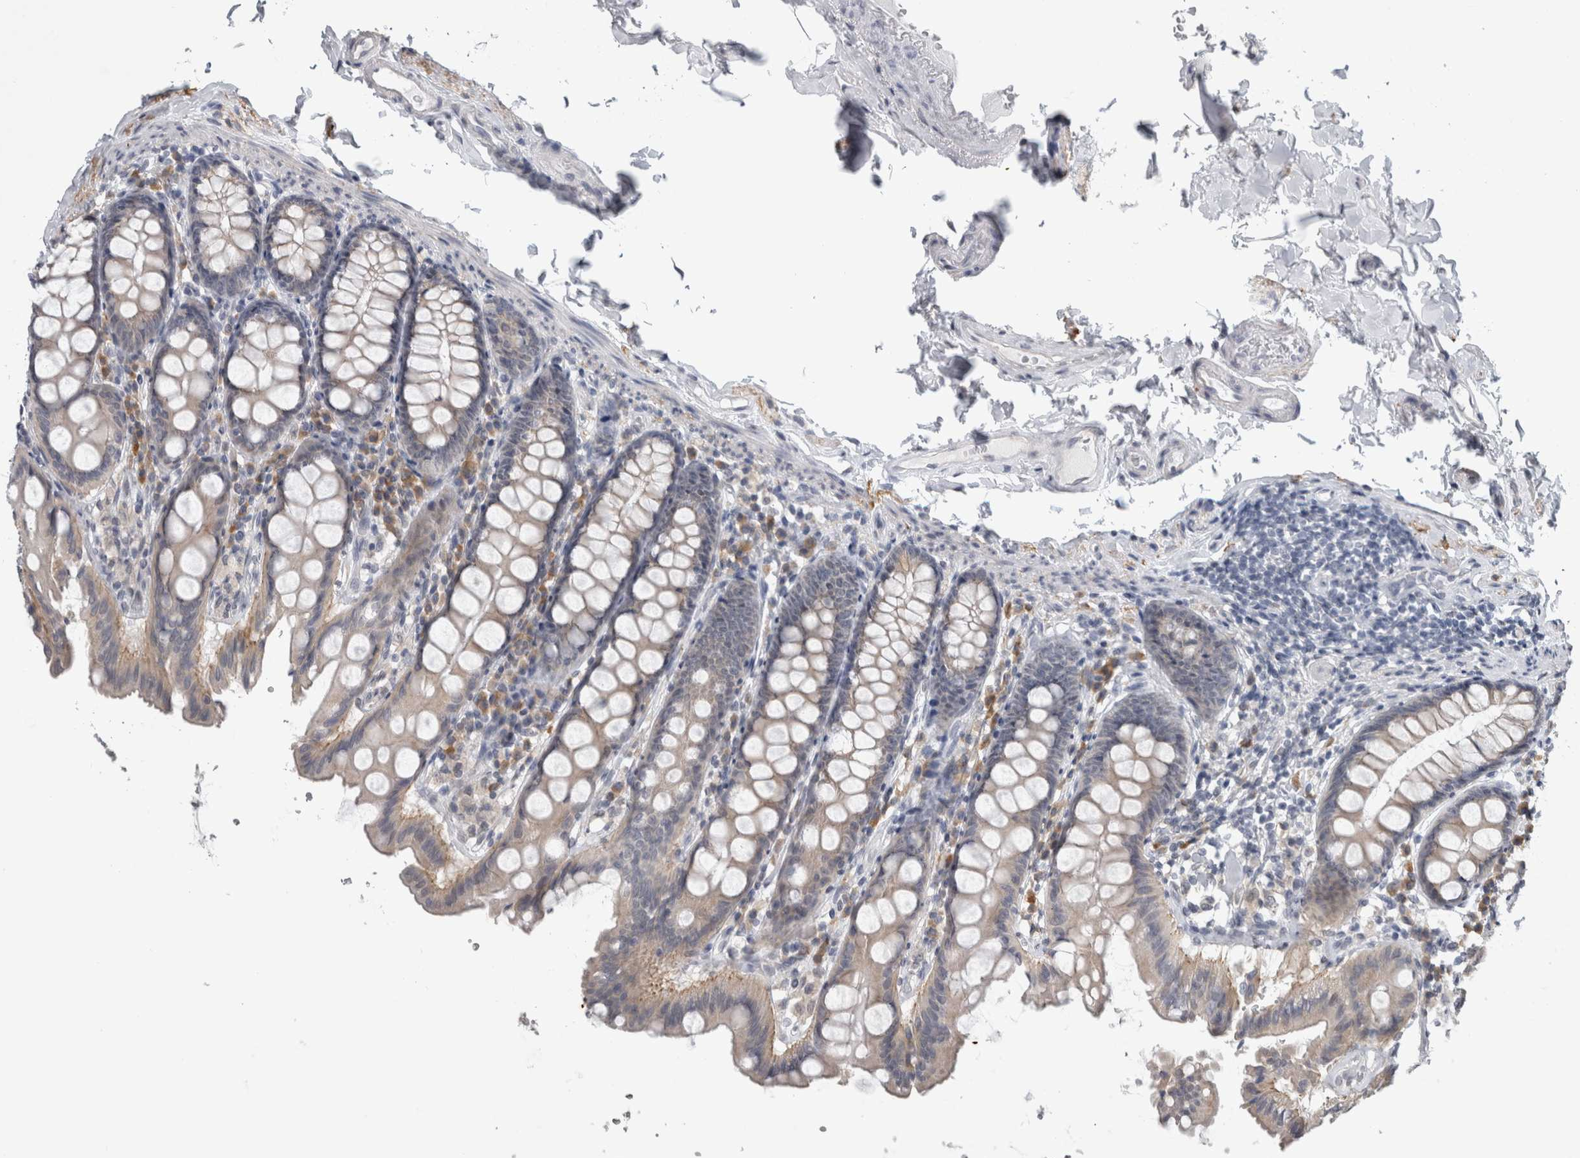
{"staining": {"intensity": "negative", "quantity": "none", "location": "none"}, "tissue": "colon", "cell_type": "Endothelial cells", "image_type": "normal", "snomed": [{"axis": "morphology", "description": "Normal tissue, NOS"}, {"axis": "topography", "description": "Colon"}, {"axis": "topography", "description": "Peripheral nerve tissue"}], "caption": "Immunohistochemical staining of unremarkable colon exhibits no significant expression in endothelial cells. (Immunohistochemistry, brightfield microscopy, high magnification).", "gene": "TMEM242", "patient": {"sex": "female", "age": 61}}